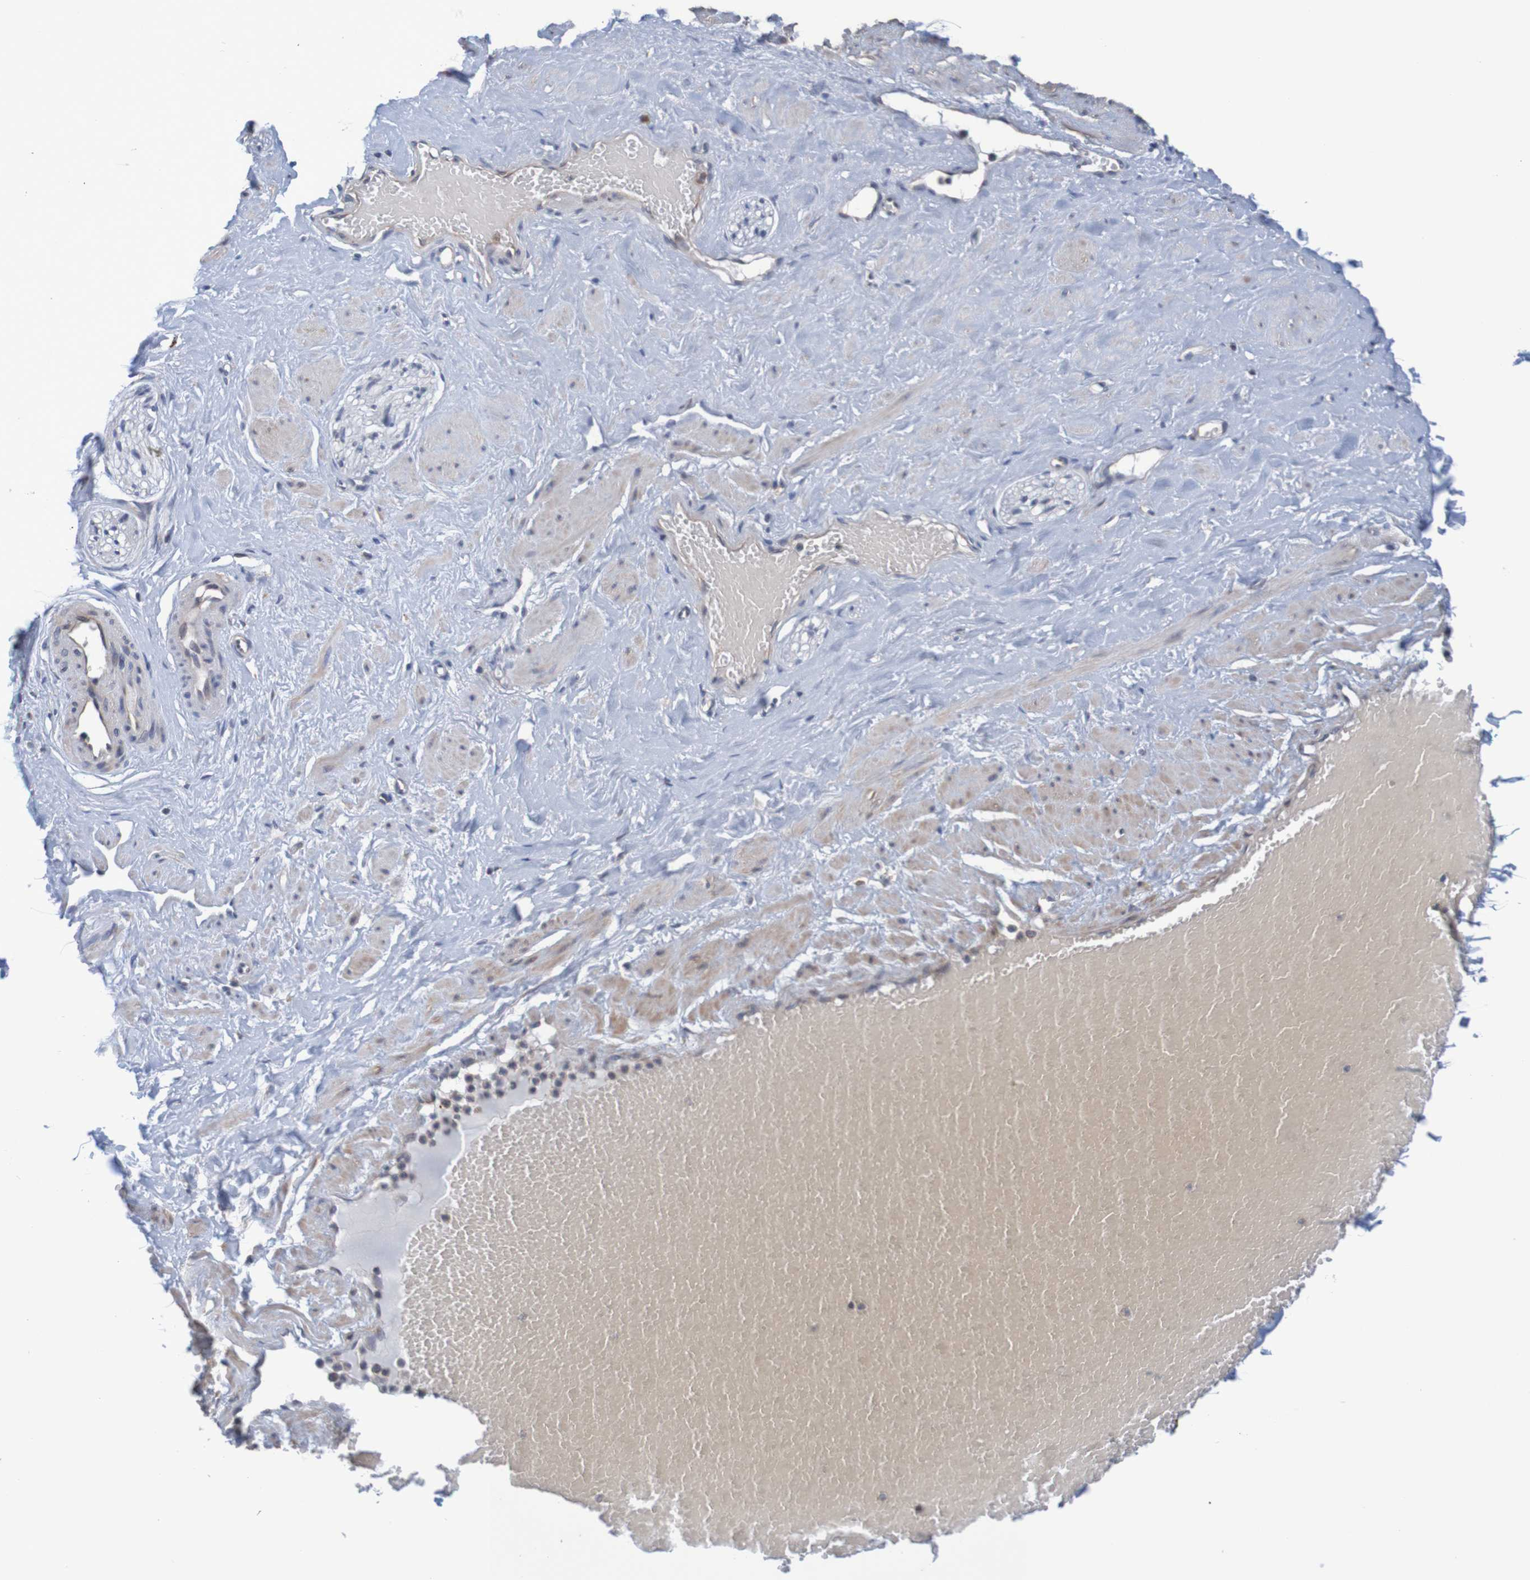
{"staining": {"intensity": "negative", "quantity": "none", "location": "none"}, "tissue": "adipose tissue", "cell_type": "Adipocytes", "image_type": "normal", "snomed": [{"axis": "morphology", "description": "Normal tissue, NOS"}, {"axis": "topography", "description": "Soft tissue"}, {"axis": "topography", "description": "Vascular tissue"}], "caption": "An immunohistochemistry (IHC) histopathology image of benign adipose tissue is shown. There is no staining in adipocytes of adipose tissue. (DAB (3,3'-diaminobenzidine) immunohistochemistry visualized using brightfield microscopy, high magnification).", "gene": "CLDN18", "patient": {"sex": "female", "age": 35}}